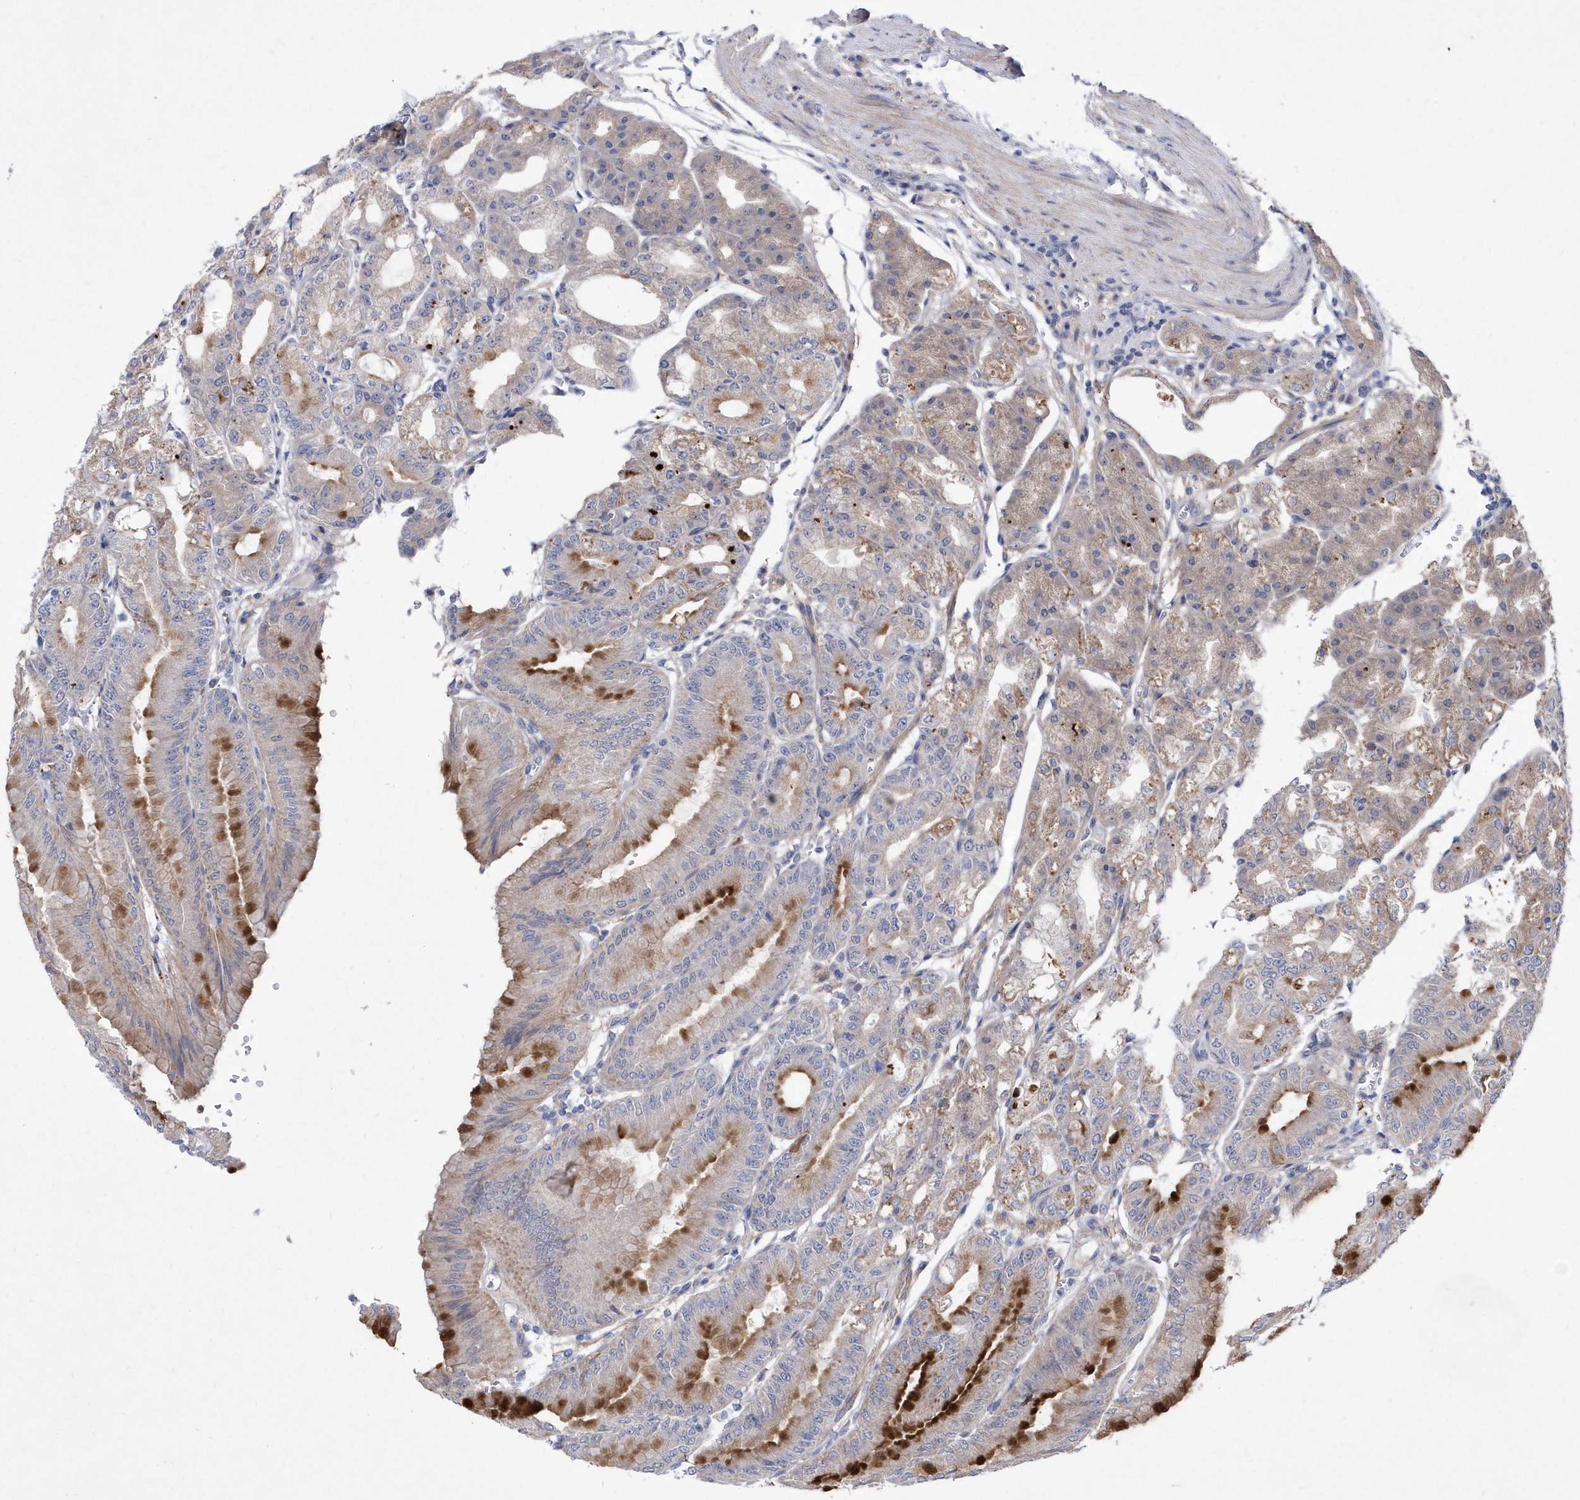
{"staining": {"intensity": "strong", "quantity": "25%-75%", "location": "cytoplasmic/membranous"}, "tissue": "stomach", "cell_type": "Glandular cells", "image_type": "normal", "snomed": [{"axis": "morphology", "description": "Normal tissue, NOS"}, {"axis": "topography", "description": "Stomach, lower"}], "caption": "Human stomach stained with a brown dye demonstrates strong cytoplasmic/membranous positive staining in approximately 25%-75% of glandular cells.", "gene": "LONRF2", "patient": {"sex": "male", "age": 71}}